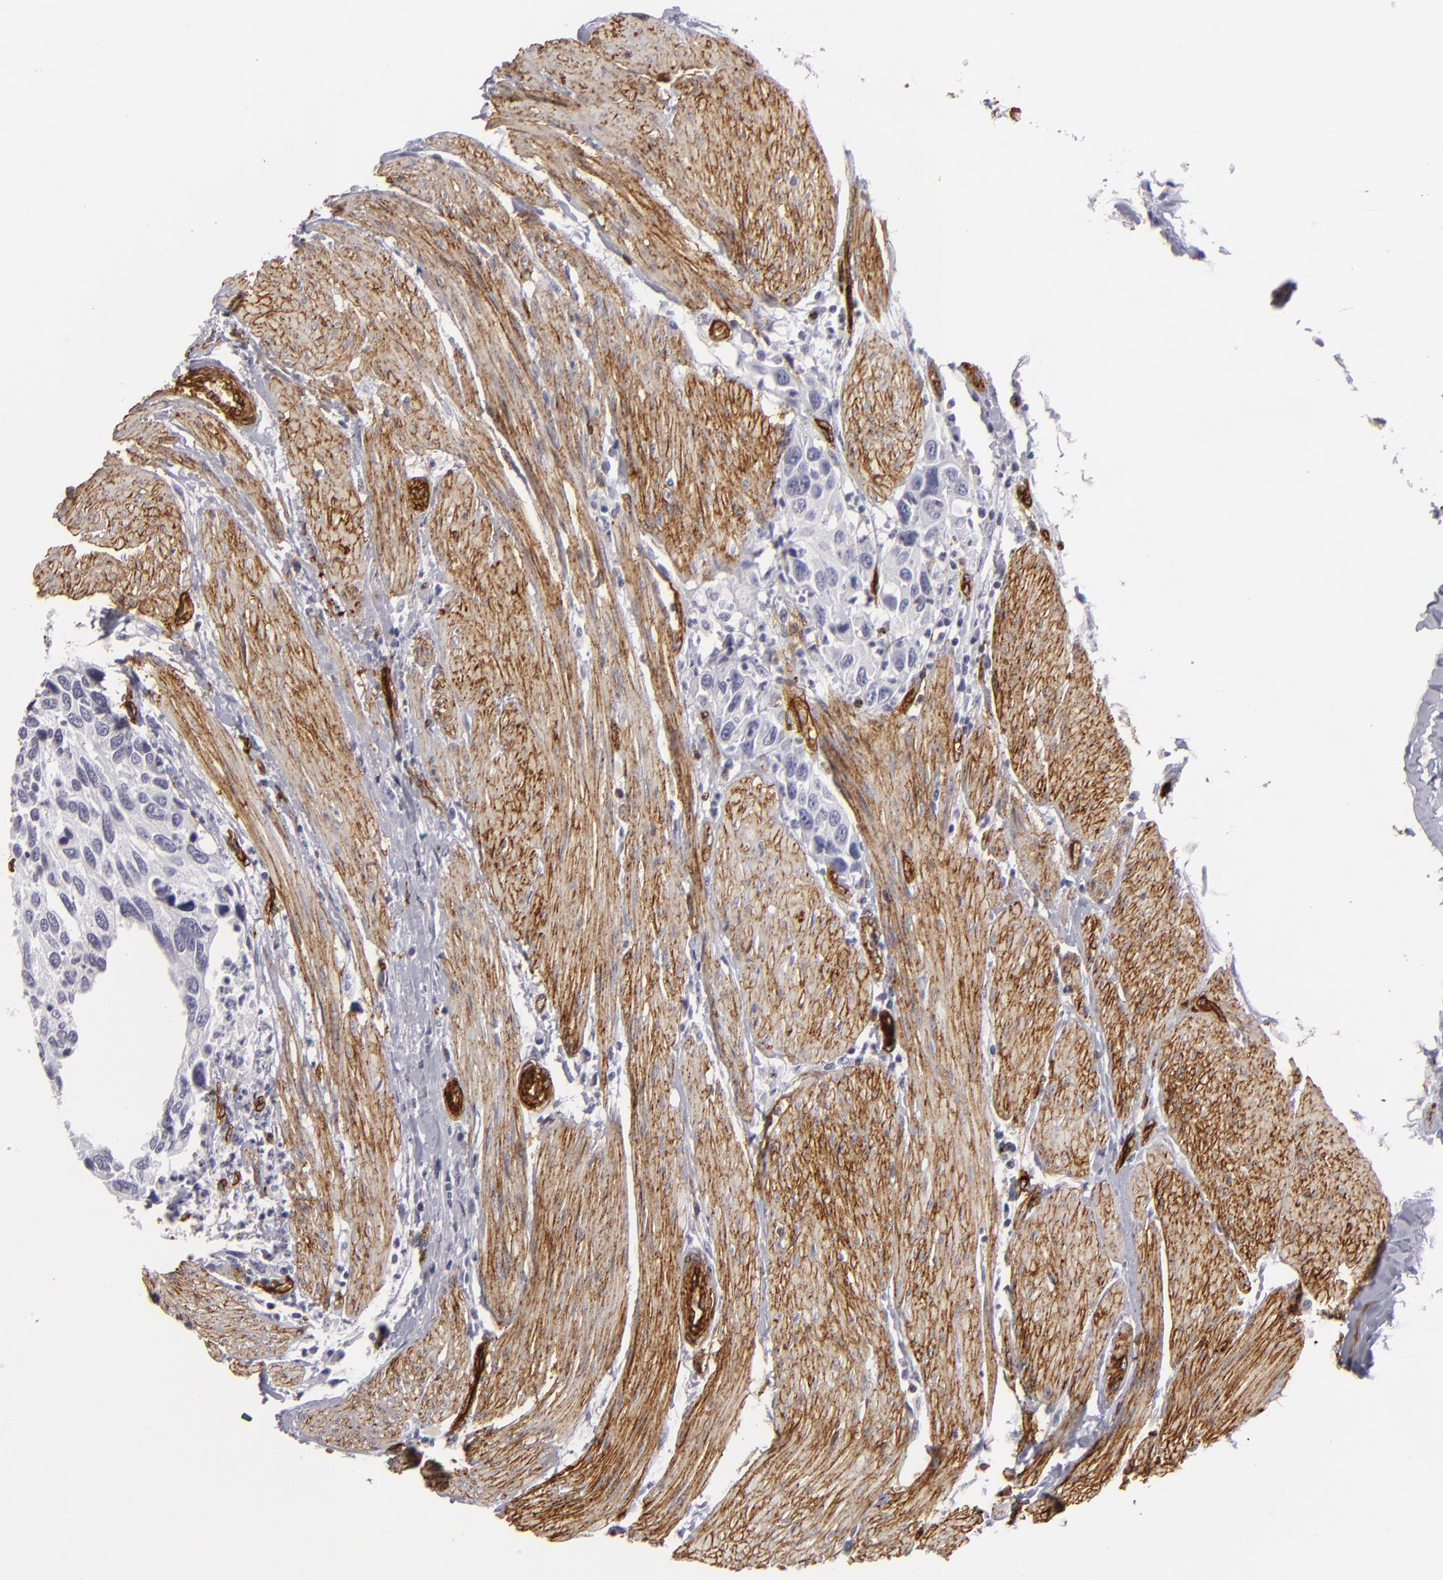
{"staining": {"intensity": "negative", "quantity": "none", "location": "none"}, "tissue": "urothelial cancer", "cell_type": "Tumor cells", "image_type": "cancer", "snomed": [{"axis": "morphology", "description": "Urothelial carcinoma, High grade"}, {"axis": "topography", "description": "Urinary bladder"}], "caption": "Histopathology image shows no significant protein staining in tumor cells of urothelial carcinoma (high-grade).", "gene": "MCAM", "patient": {"sex": "male", "age": 66}}